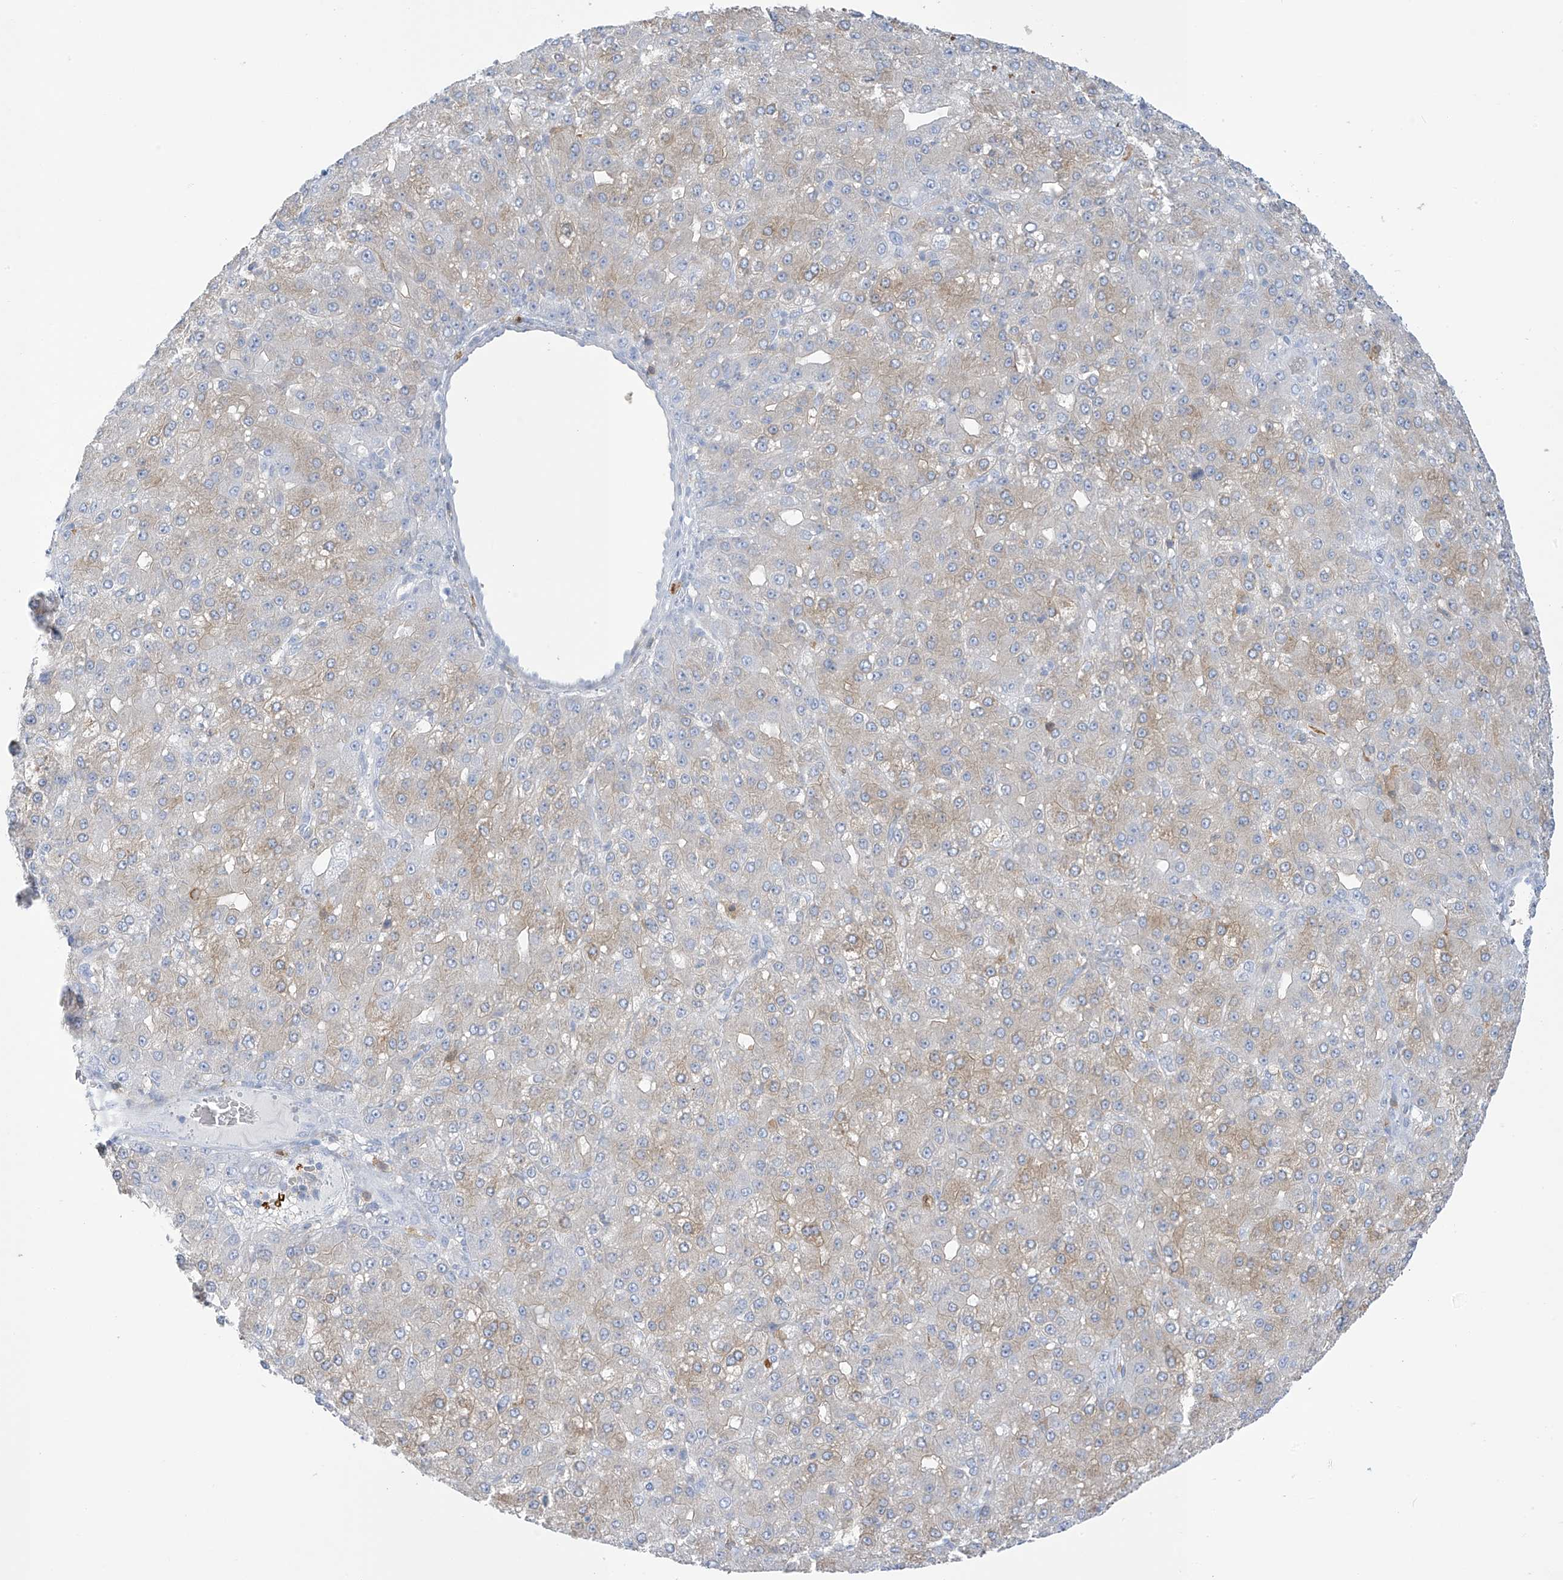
{"staining": {"intensity": "weak", "quantity": "<25%", "location": "cytoplasmic/membranous"}, "tissue": "liver cancer", "cell_type": "Tumor cells", "image_type": "cancer", "snomed": [{"axis": "morphology", "description": "Carcinoma, Hepatocellular, NOS"}, {"axis": "topography", "description": "Liver"}], "caption": "IHC of human hepatocellular carcinoma (liver) exhibits no staining in tumor cells. (Brightfield microscopy of DAB (3,3'-diaminobenzidine) immunohistochemistry (IHC) at high magnification).", "gene": "TRMT2B", "patient": {"sex": "male", "age": 67}}